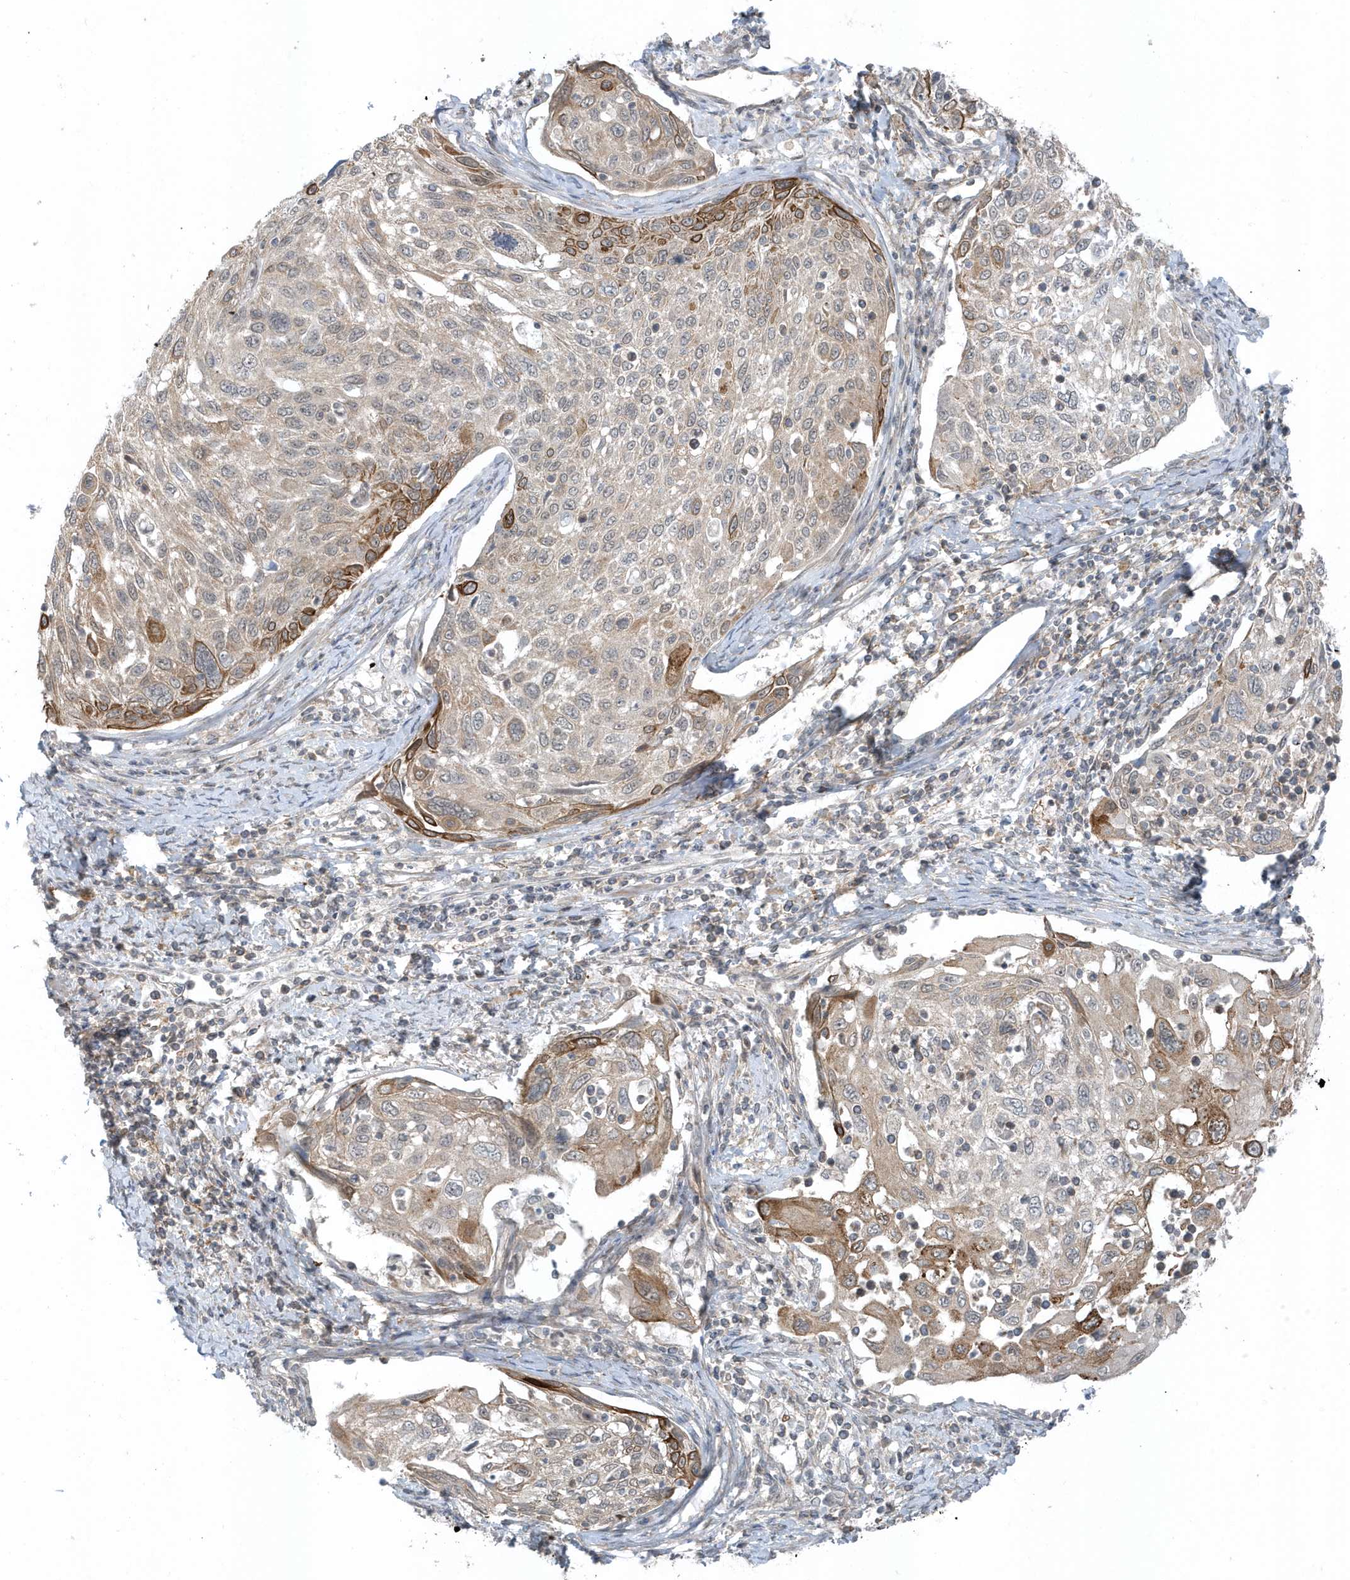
{"staining": {"intensity": "moderate", "quantity": "<25%", "location": "cytoplasmic/membranous"}, "tissue": "cervical cancer", "cell_type": "Tumor cells", "image_type": "cancer", "snomed": [{"axis": "morphology", "description": "Squamous cell carcinoma, NOS"}, {"axis": "topography", "description": "Cervix"}], "caption": "Protein staining demonstrates moderate cytoplasmic/membranous positivity in about <25% of tumor cells in cervical cancer (squamous cell carcinoma).", "gene": "PARD3B", "patient": {"sex": "female", "age": 70}}